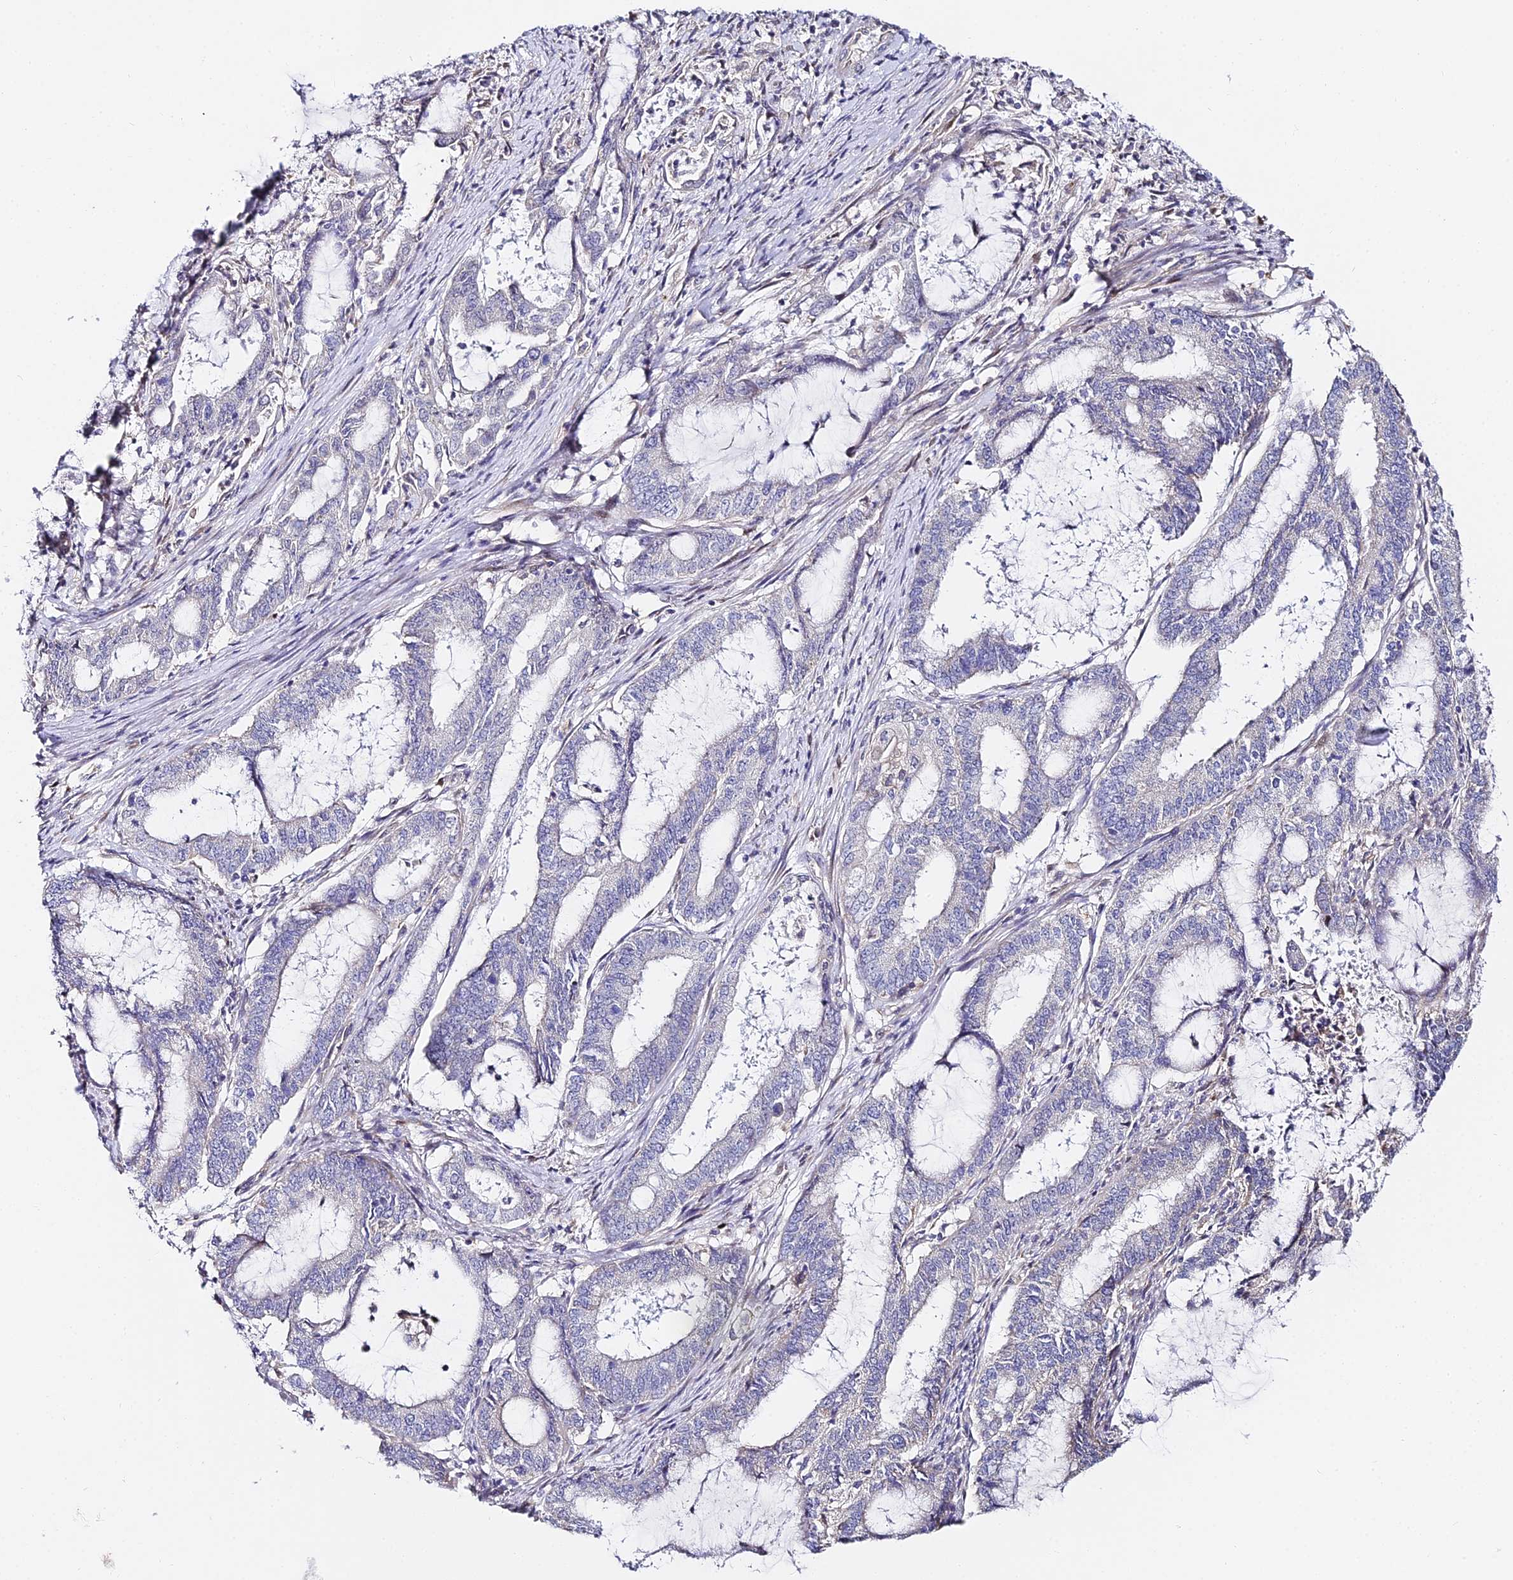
{"staining": {"intensity": "negative", "quantity": "none", "location": "none"}, "tissue": "endometrial cancer", "cell_type": "Tumor cells", "image_type": "cancer", "snomed": [{"axis": "morphology", "description": "Adenocarcinoma, NOS"}, {"axis": "topography", "description": "Endometrium"}], "caption": "High magnification brightfield microscopy of adenocarcinoma (endometrial) stained with DAB (3,3'-diaminobenzidine) (brown) and counterstained with hematoxylin (blue): tumor cells show no significant expression.", "gene": "SERP1", "patient": {"sex": "female", "age": 51}}